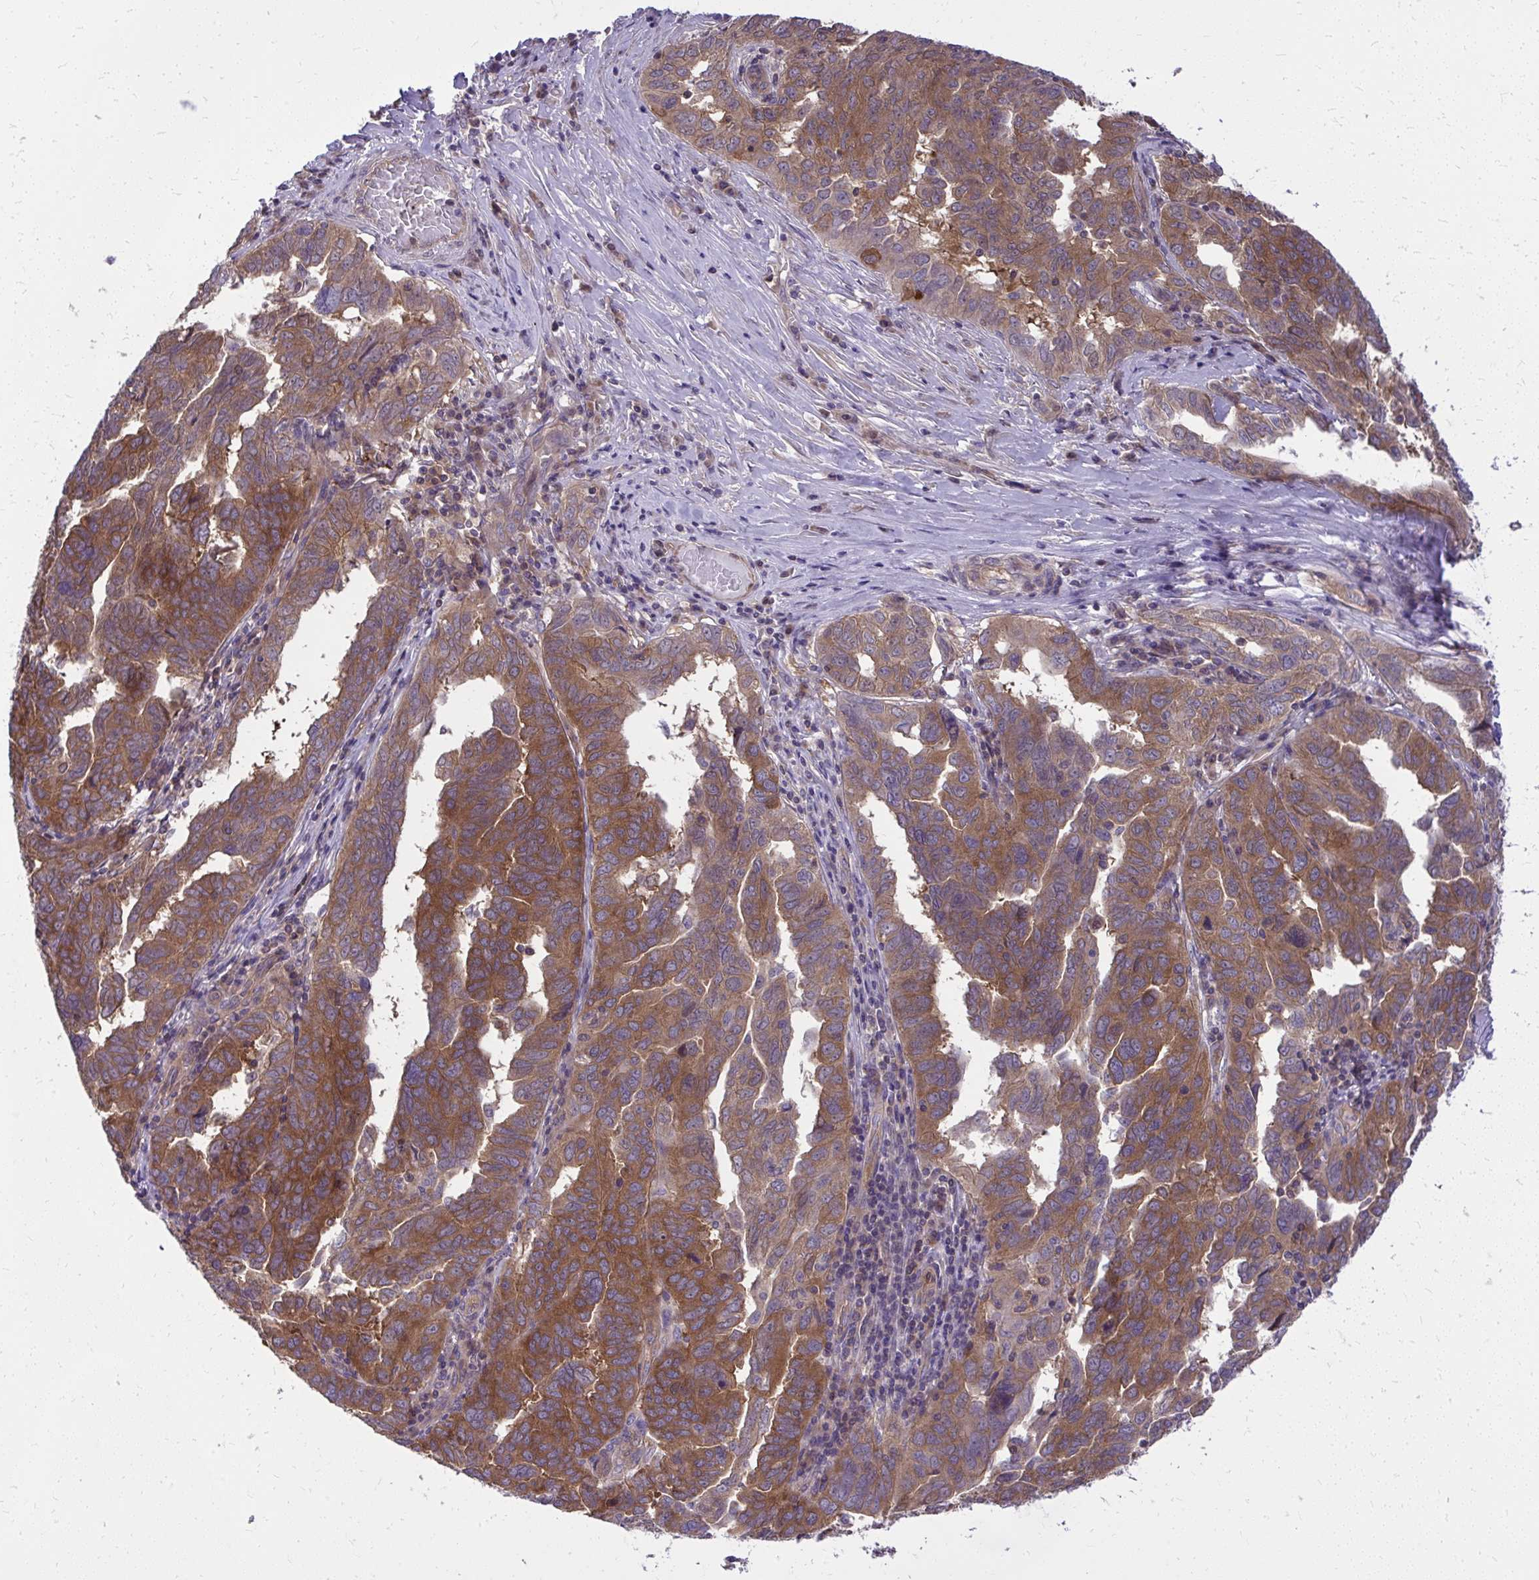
{"staining": {"intensity": "moderate", "quantity": ">75%", "location": "cytoplasmic/membranous"}, "tissue": "ovarian cancer", "cell_type": "Tumor cells", "image_type": "cancer", "snomed": [{"axis": "morphology", "description": "Cystadenocarcinoma, serous, NOS"}, {"axis": "topography", "description": "Ovary"}], "caption": "DAB immunohistochemical staining of human ovarian serous cystadenocarcinoma demonstrates moderate cytoplasmic/membranous protein expression in approximately >75% of tumor cells.", "gene": "PPP5C", "patient": {"sex": "female", "age": 64}}